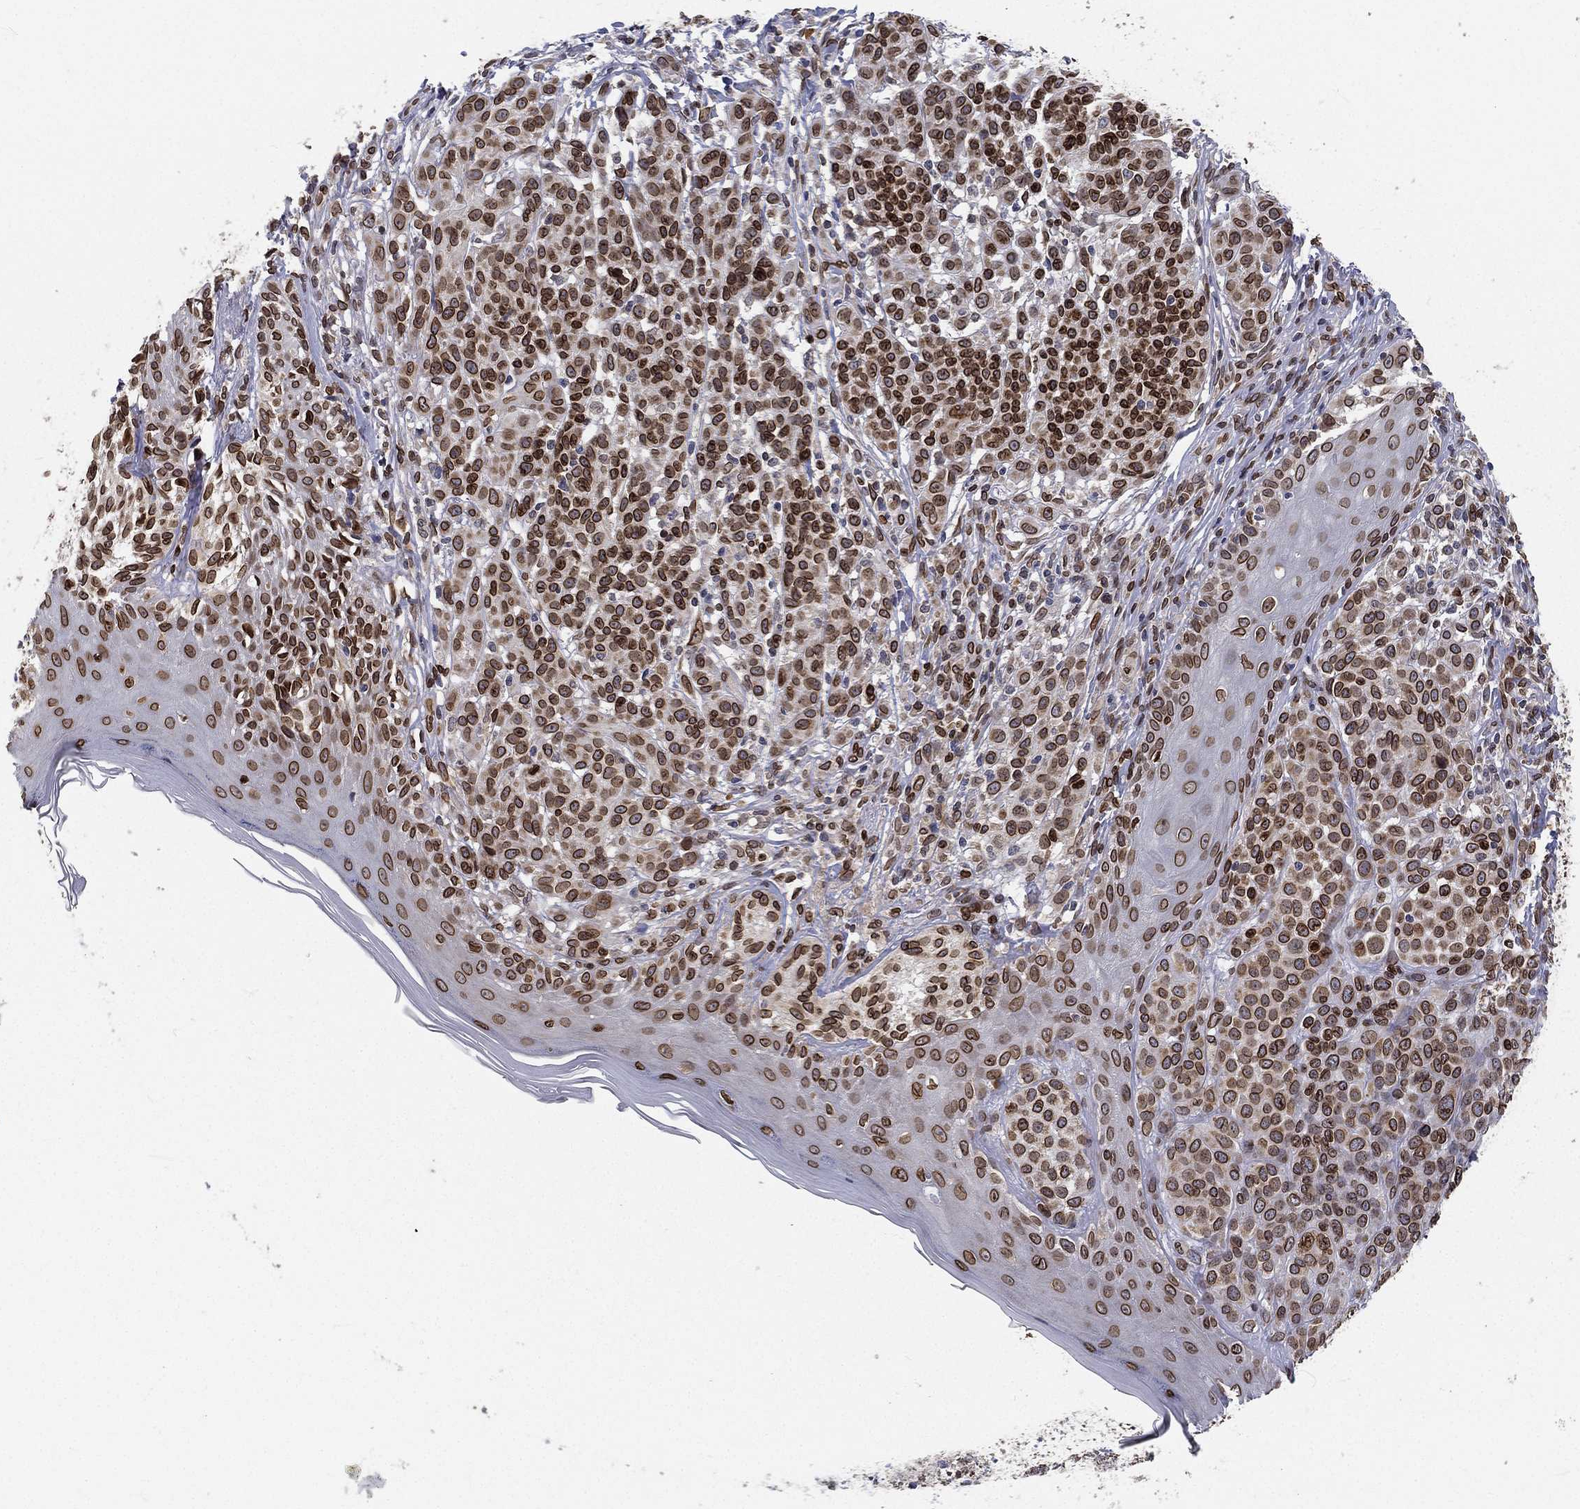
{"staining": {"intensity": "strong", "quantity": ">75%", "location": "cytoplasmic/membranous,nuclear"}, "tissue": "melanoma", "cell_type": "Tumor cells", "image_type": "cancer", "snomed": [{"axis": "morphology", "description": "Malignant melanoma, NOS"}, {"axis": "topography", "description": "Skin"}], "caption": "This image displays IHC staining of human malignant melanoma, with high strong cytoplasmic/membranous and nuclear positivity in about >75% of tumor cells.", "gene": "PALB2", "patient": {"sex": "male", "age": 79}}